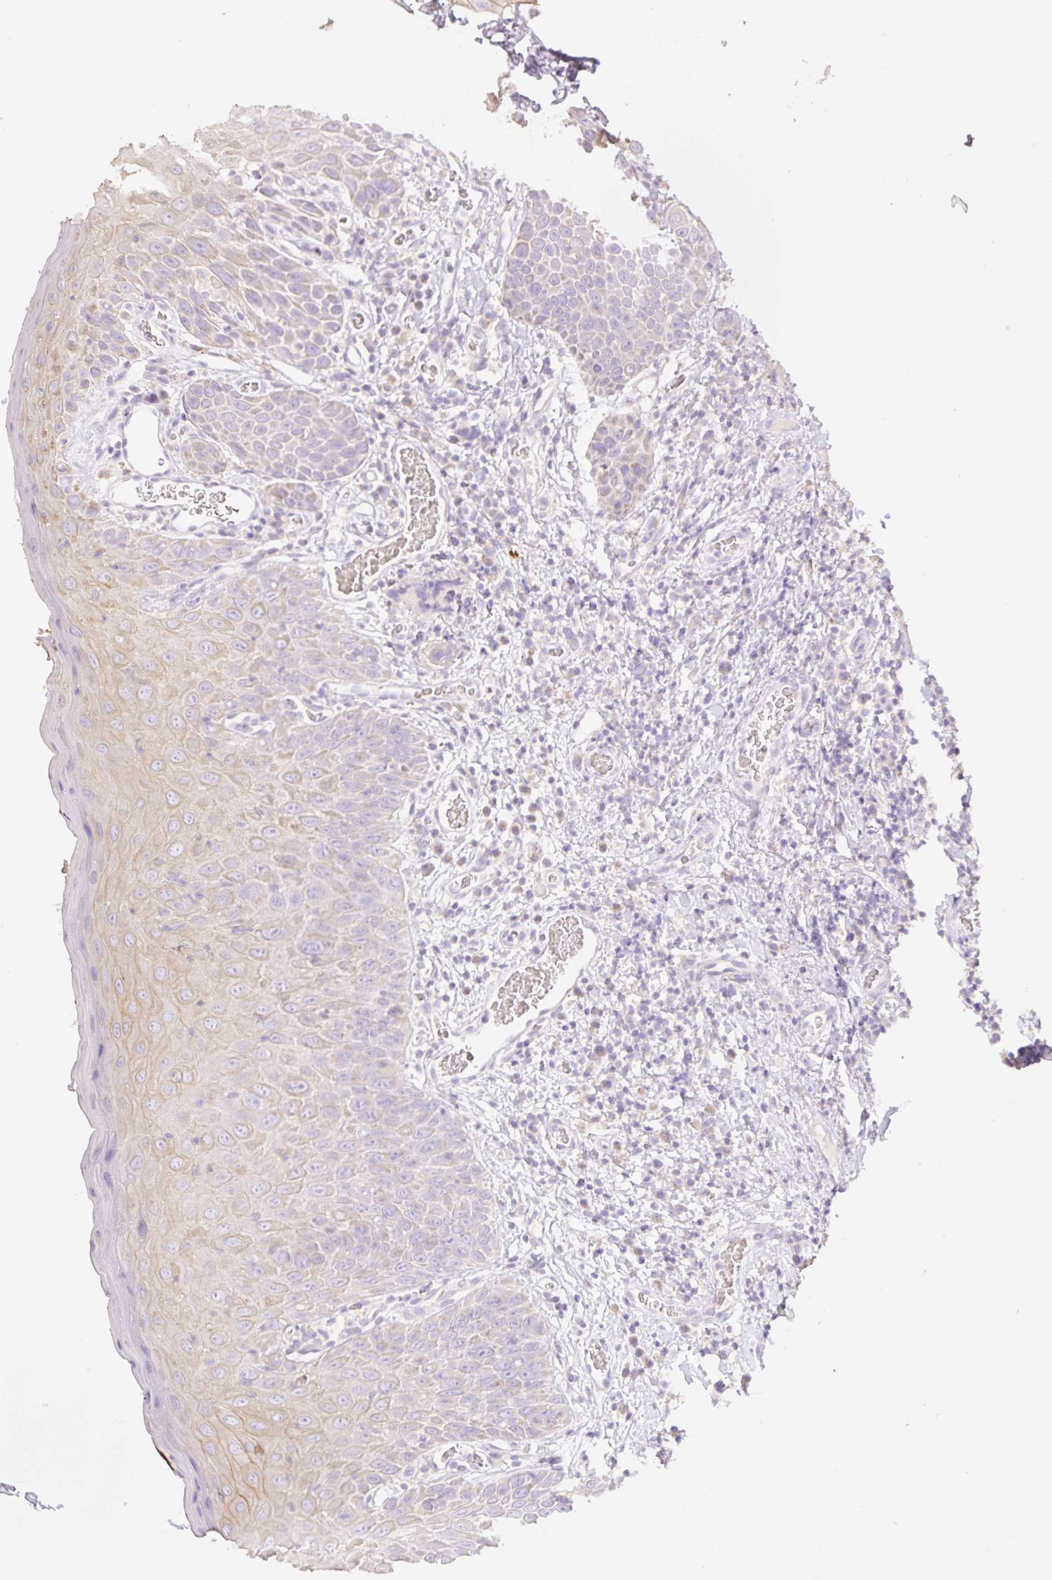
{"staining": {"intensity": "weak", "quantity": "<25%", "location": "cytoplasmic/membranous"}, "tissue": "oral mucosa", "cell_type": "Squamous epithelial cells", "image_type": "normal", "snomed": [{"axis": "morphology", "description": "Normal tissue, NOS"}, {"axis": "morphology", "description": "Squamous cell carcinoma, NOS"}, {"axis": "topography", "description": "Oral tissue"}, {"axis": "topography", "description": "Tounge, NOS"}, {"axis": "topography", "description": "Head-Neck"}], "caption": "Immunohistochemistry (IHC) photomicrograph of benign oral mucosa: oral mucosa stained with DAB (3,3'-diaminobenzidine) reveals no significant protein expression in squamous epithelial cells.", "gene": "COPZ2", "patient": {"sex": "male", "age": 76}}